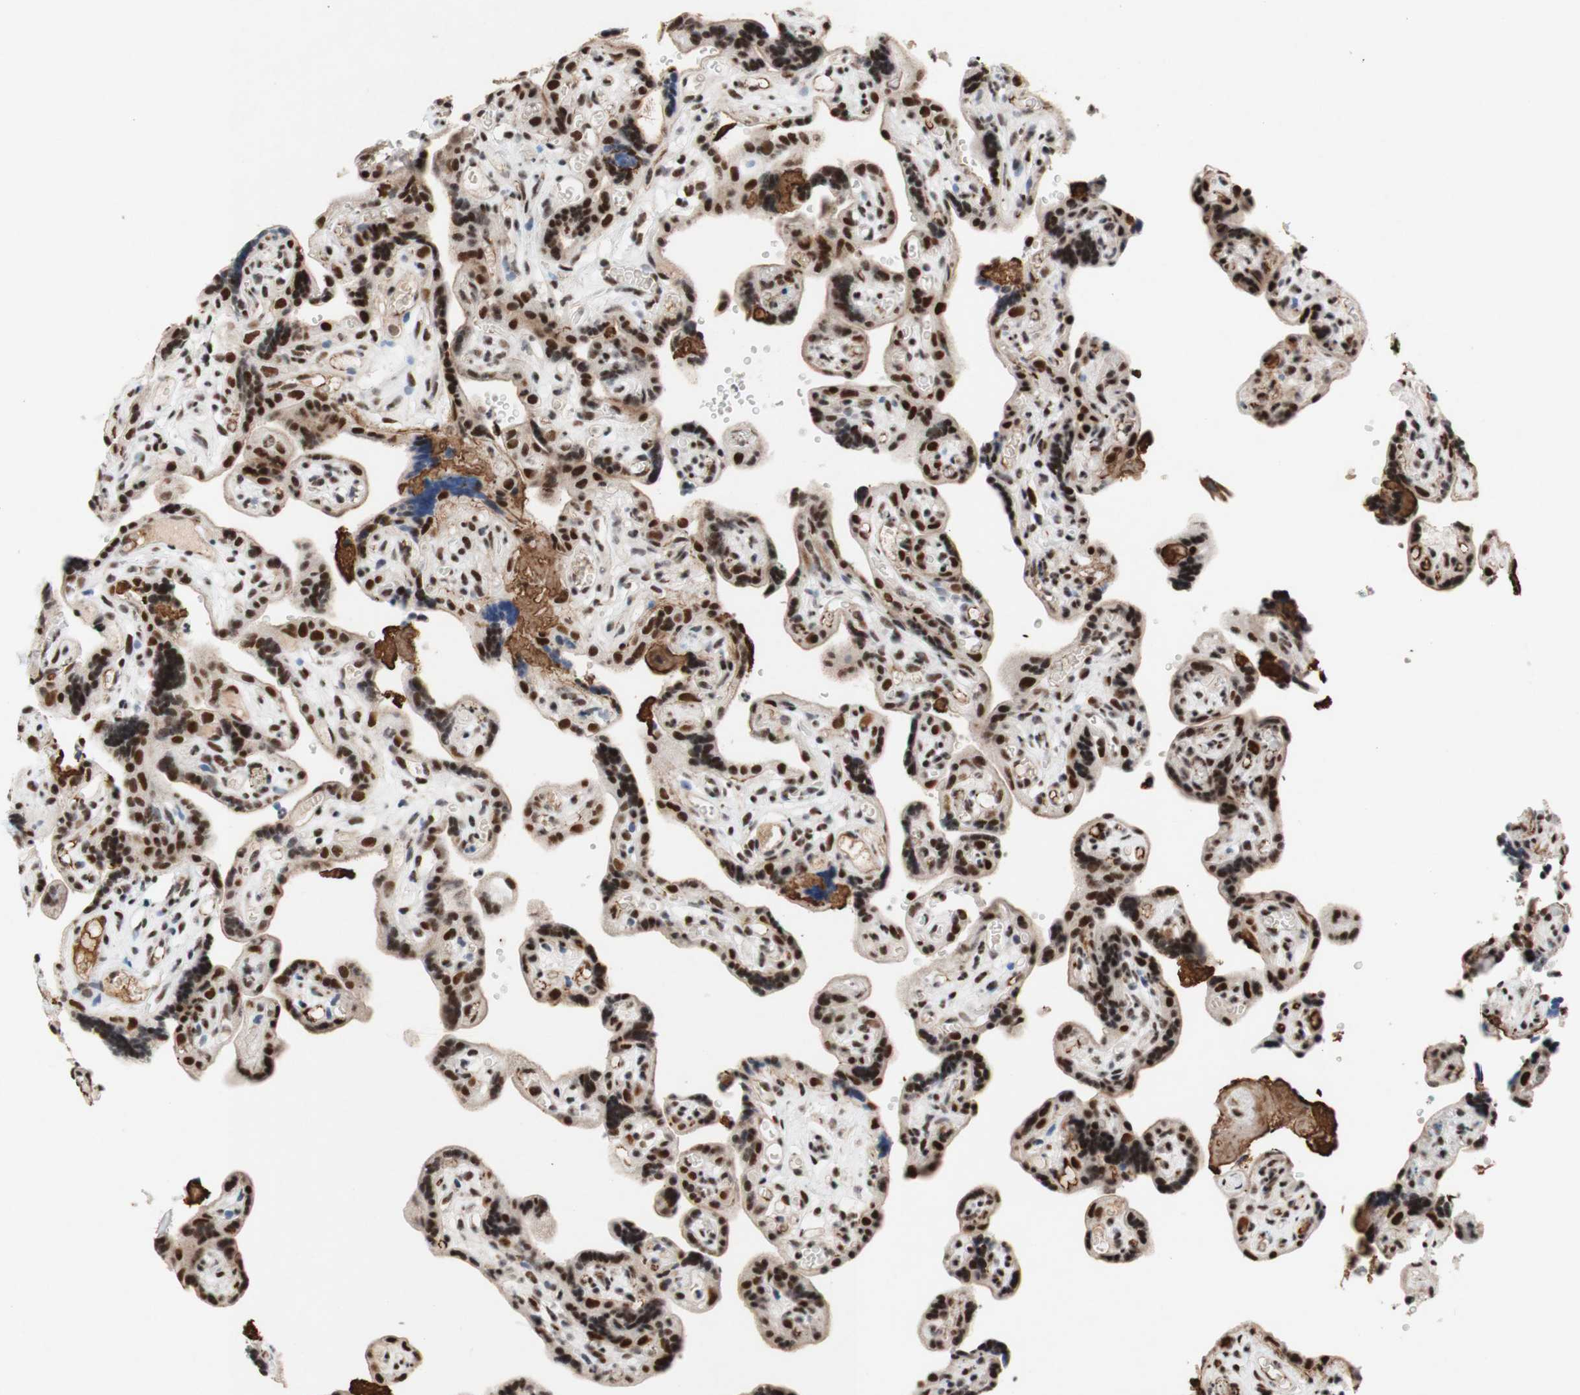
{"staining": {"intensity": "strong", "quantity": ">75%", "location": "nuclear"}, "tissue": "placenta", "cell_type": "Decidual cells", "image_type": "normal", "snomed": [{"axis": "morphology", "description": "Normal tissue, NOS"}, {"axis": "topography", "description": "Placenta"}], "caption": "Brown immunohistochemical staining in unremarkable human placenta shows strong nuclear staining in approximately >75% of decidual cells.", "gene": "TLE1", "patient": {"sex": "female", "age": 30}}